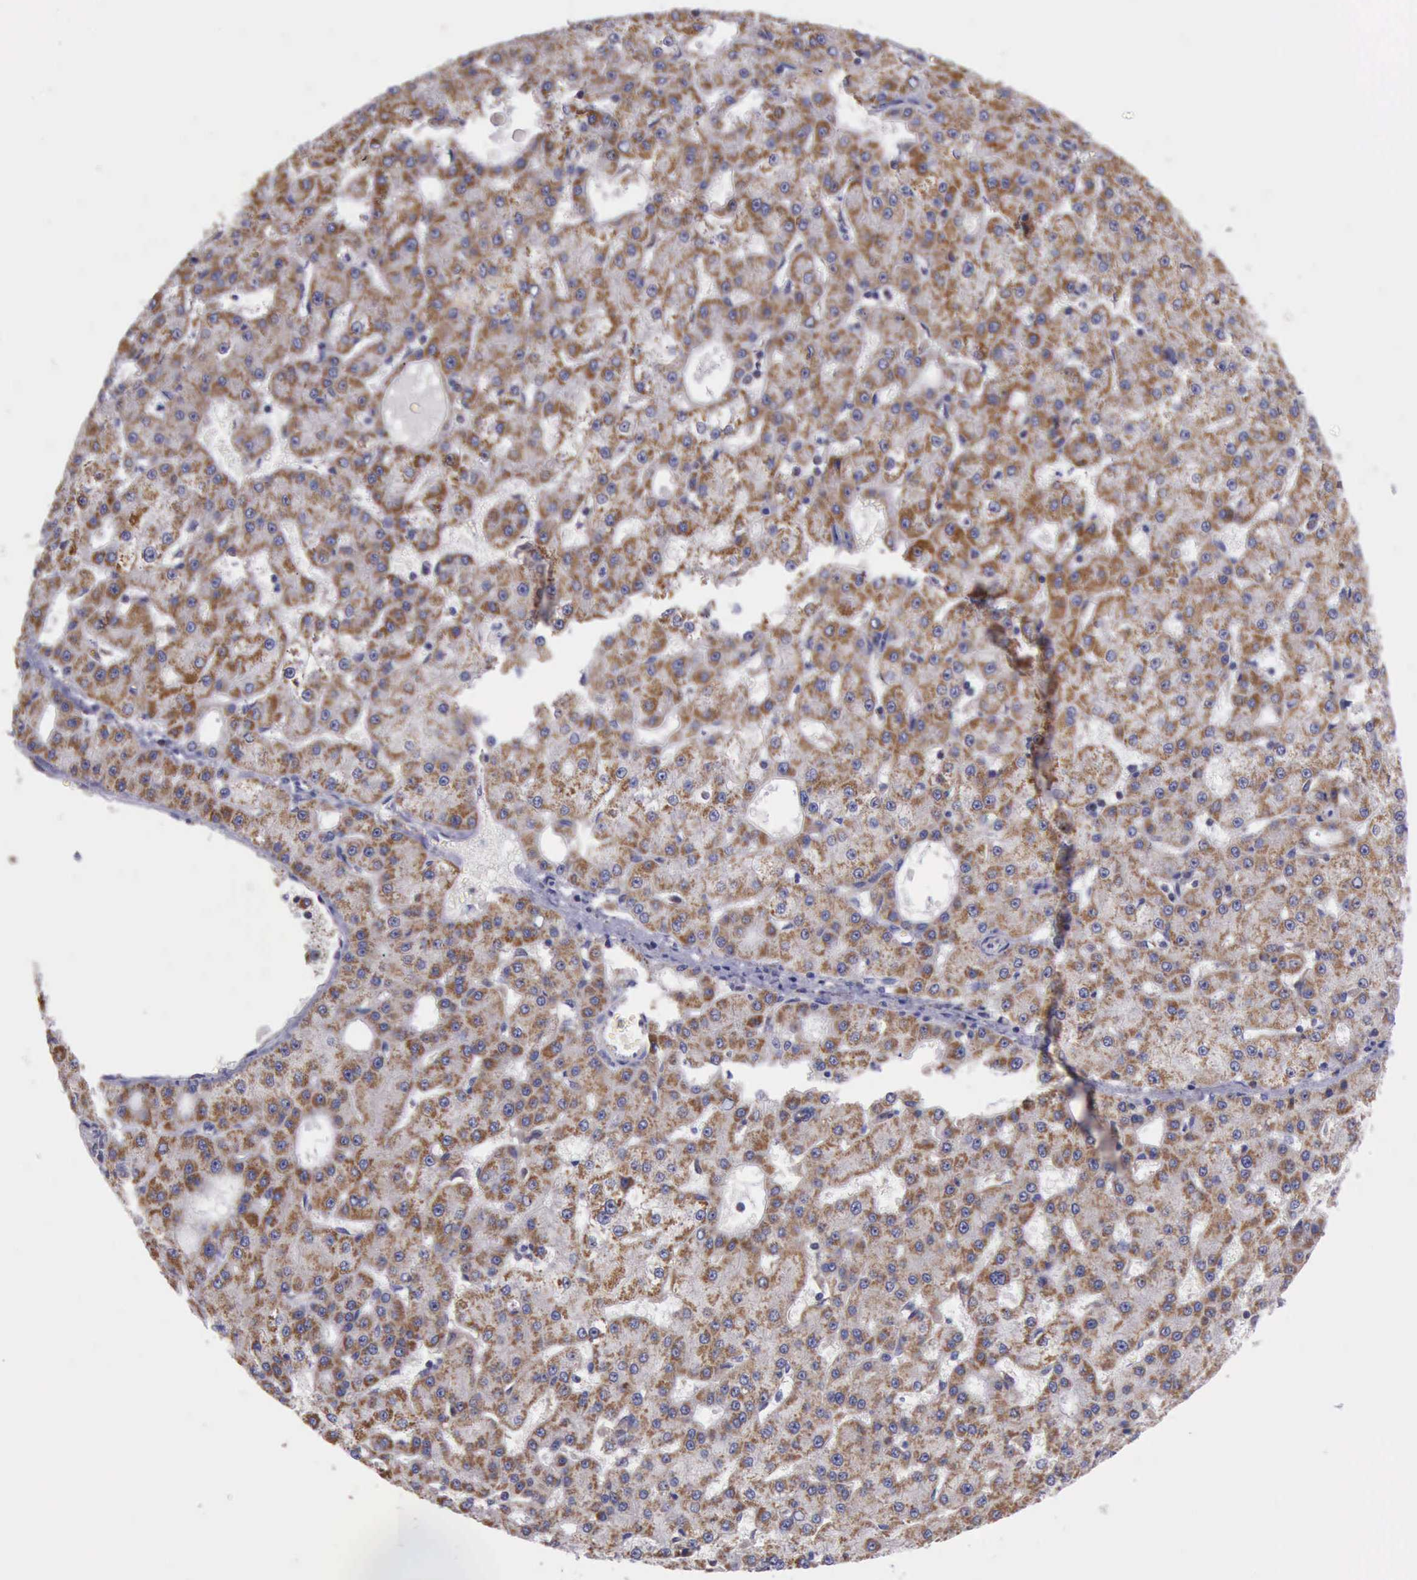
{"staining": {"intensity": "moderate", "quantity": ">75%", "location": "cytoplasmic/membranous"}, "tissue": "liver cancer", "cell_type": "Tumor cells", "image_type": "cancer", "snomed": [{"axis": "morphology", "description": "Carcinoma, Hepatocellular, NOS"}, {"axis": "topography", "description": "Liver"}], "caption": "Immunohistochemistry (IHC) image of neoplastic tissue: human liver cancer stained using IHC demonstrates medium levels of moderate protein expression localized specifically in the cytoplasmic/membranous of tumor cells, appearing as a cytoplasmic/membranous brown color.", "gene": "TXN2", "patient": {"sex": "male", "age": 47}}